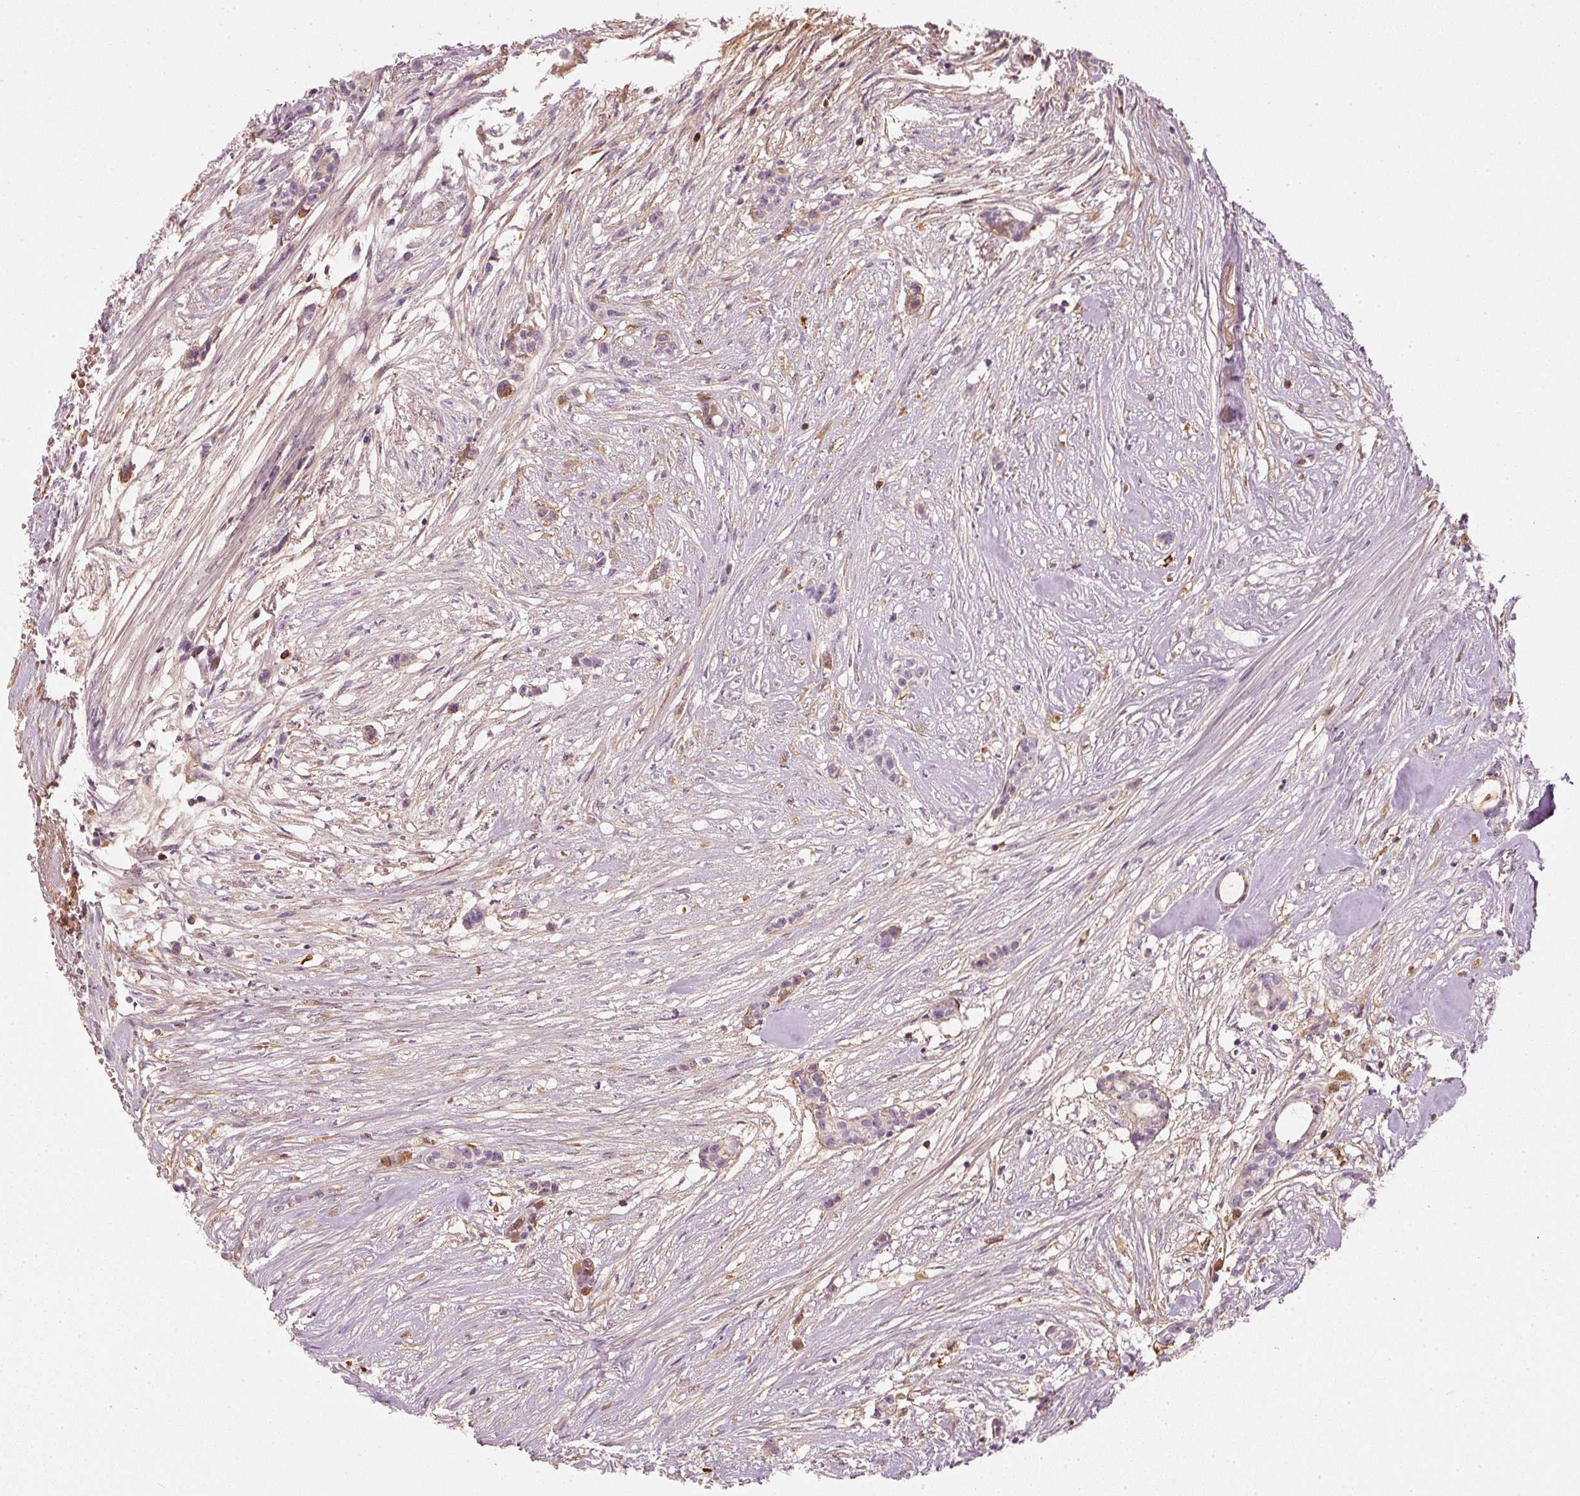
{"staining": {"intensity": "moderate", "quantity": "<25%", "location": "cytoplasmic/membranous"}, "tissue": "head and neck cancer", "cell_type": "Tumor cells", "image_type": "cancer", "snomed": [{"axis": "morphology", "description": "Adenocarcinoma, NOS"}, {"axis": "topography", "description": "Head-Neck"}], "caption": "This image shows IHC staining of human head and neck adenocarcinoma, with low moderate cytoplasmic/membranous staining in approximately <25% of tumor cells.", "gene": "VCAM1", "patient": {"sex": "male", "age": 81}}